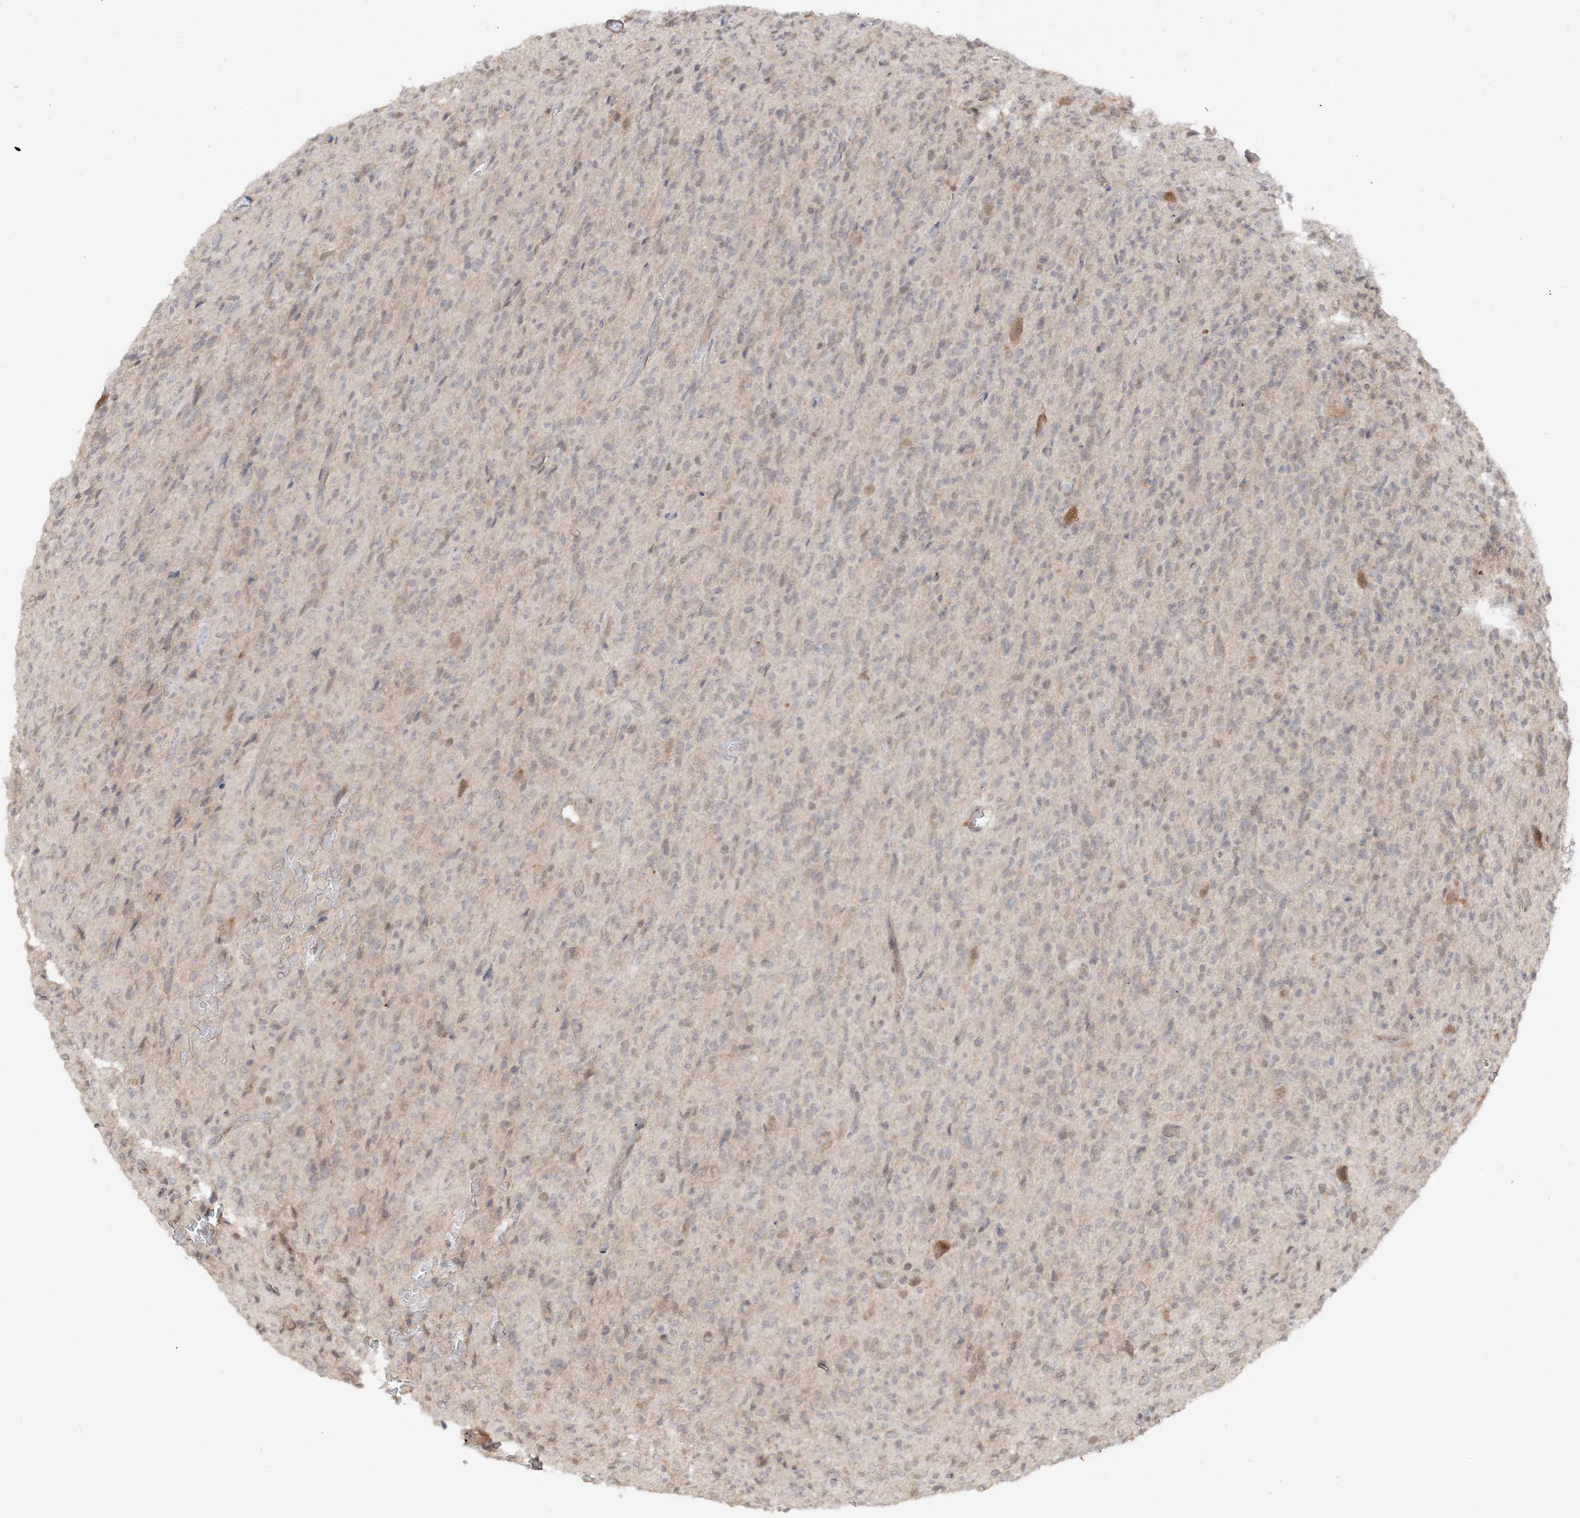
{"staining": {"intensity": "negative", "quantity": "none", "location": "none"}, "tissue": "glioma", "cell_type": "Tumor cells", "image_type": "cancer", "snomed": [{"axis": "morphology", "description": "Glioma, malignant, High grade"}, {"axis": "topography", "description": "Brain"}], "caption": "High power microscopy photomicrograph of an immunohistochemistry (IHC) micrograph of glioma, revealing no significant positivity in tumor cells.", "gene": "TBCC", "patient": {"sex": "female", "age": 57}}